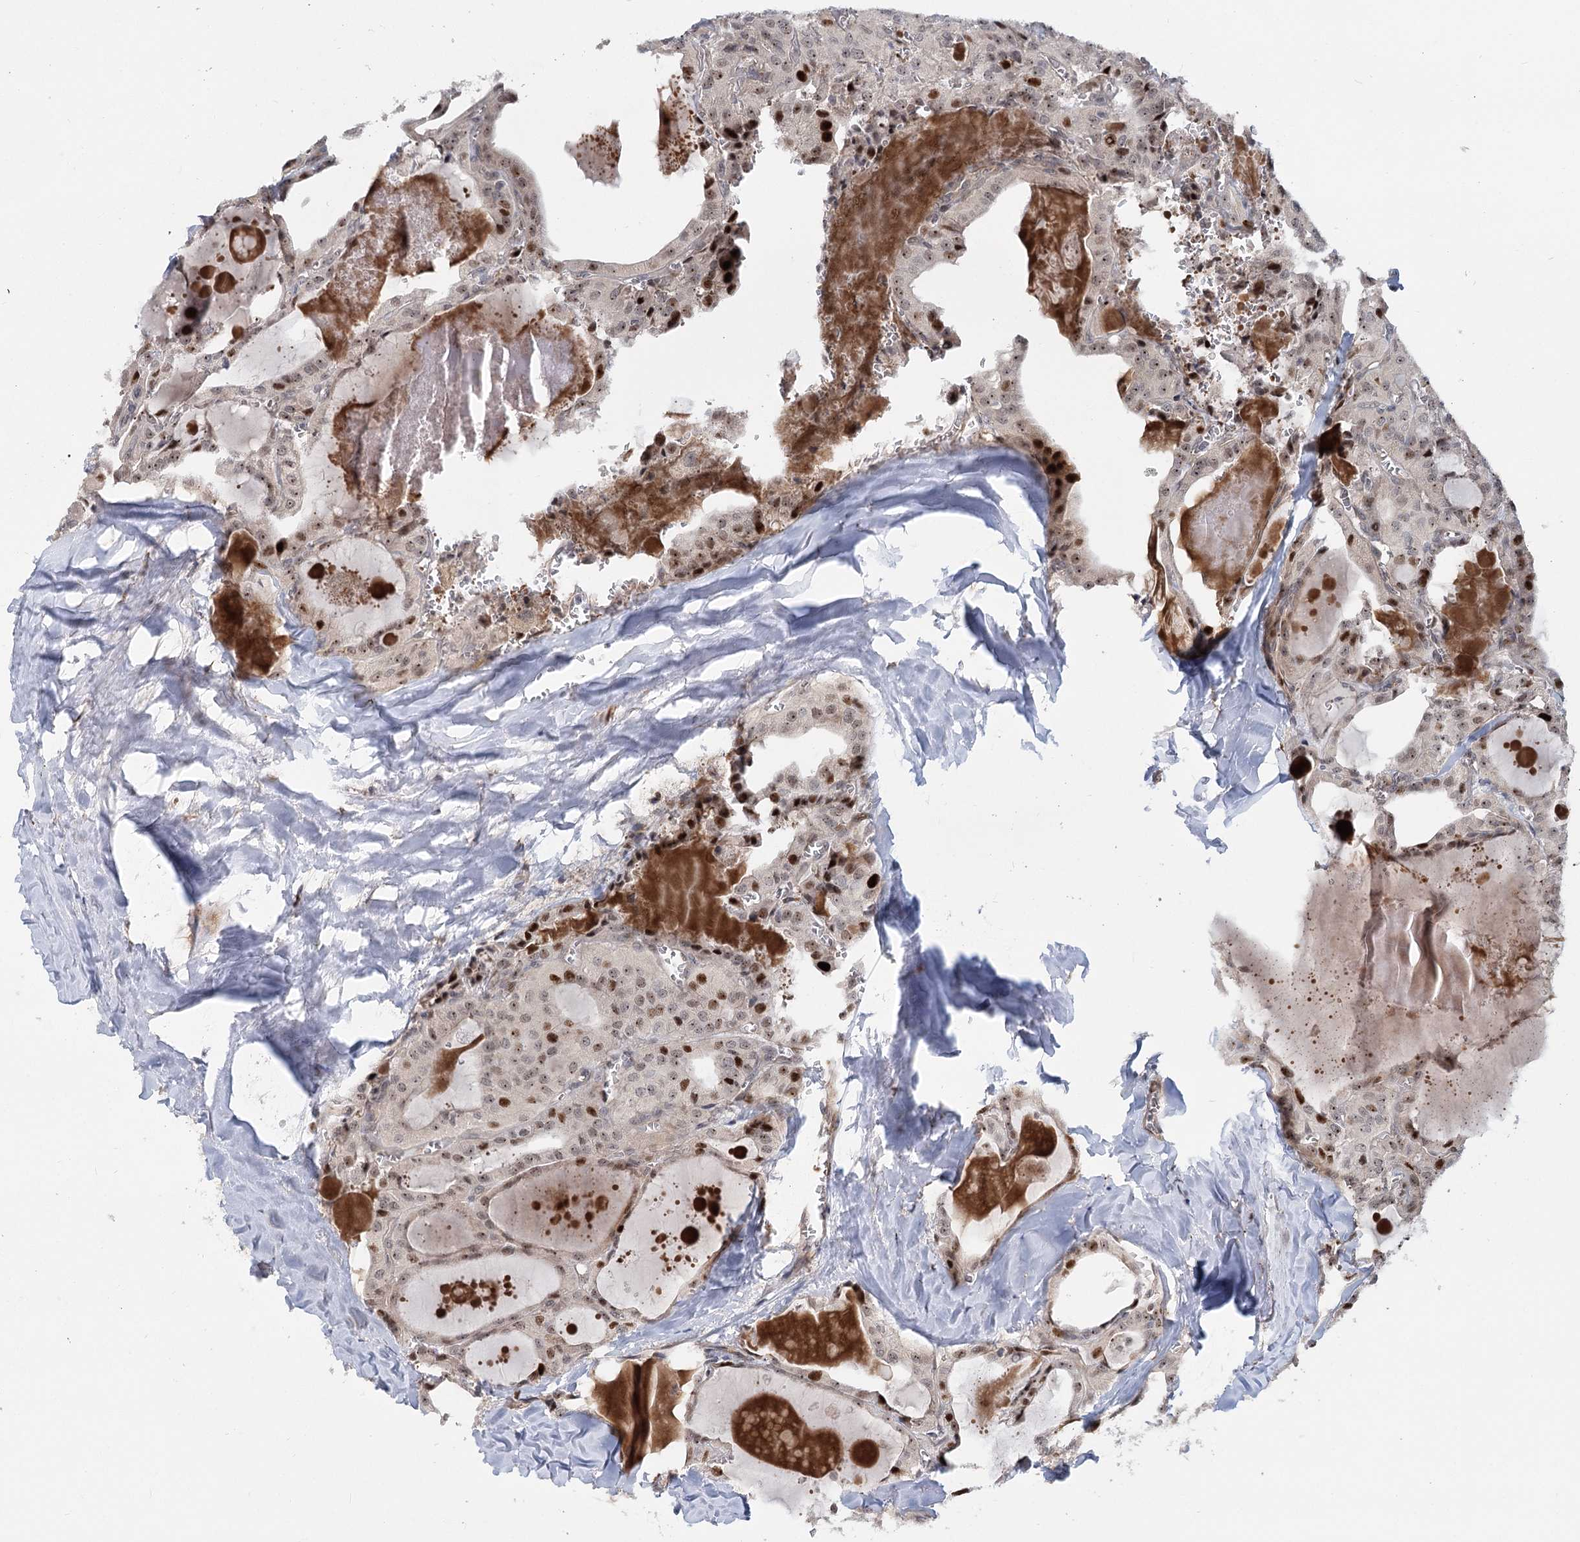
{"staining": {"intensity": "moderate", "quantity": "<25%", "location": "nuclear"}, "tissue": "thyroid cancer", "cell_type": "Tumor cells", "image_type": "cancer", "snomed": [{"axis": "morphology", "description": "Papillary adenocarcinoma, NOS"}, {"axis": "topography", "description": "Thyroid gland"}], "caption": "Thyroid cancer (papillary adenocarcinoma) was stained to show a protein in brown. There is low levels of moderate nuclear positivity in about <25% of tumor cells.", "gene": "PIK3C2A", "patient": {"sex": "male", "age": 52}}